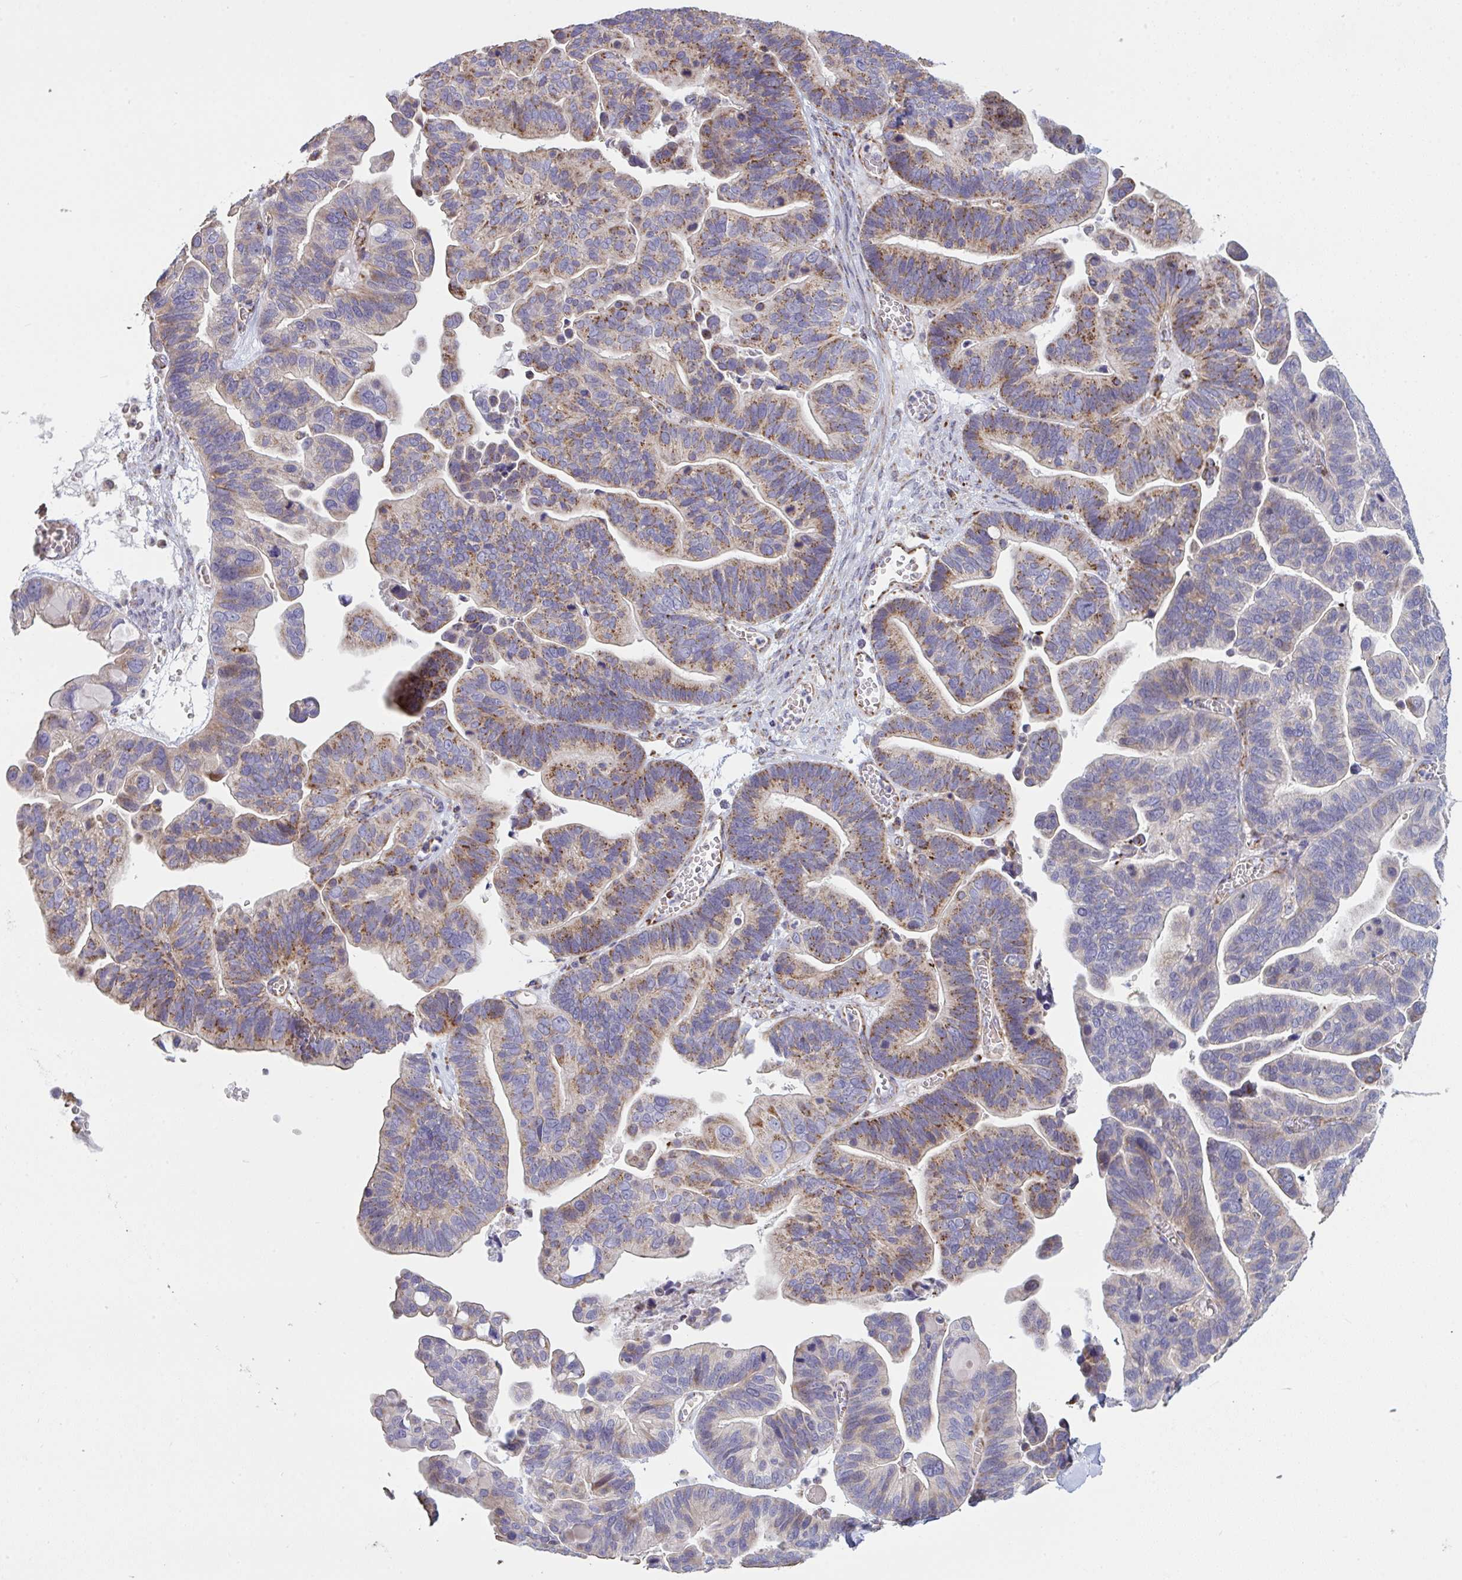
{"staining": {"intensity": "moderate", "quantity": ">75%", "location": "cytoplasmic/membranous"}, "tissue": "ovarian cancer", "cell_type": "Tumor cells", "image_type": "cancer", "snomed": [{"axis": "morphology", "description": "Cystadenocarcinoma, serous, NOS"}, {"axis": "topography", "description": "Ovary"}], "caption": "Immunohistochemical staining of human ovarian cancer shows medium levels of moderate cytoplasmic/membranous expression in approximately >75% of tumor cells. Using DAB (3,3'-diaminobenzidine) (brown) and hematoxylin (blue) stains, captured at high magnification using brightfield microscopy.", "gene": "MICOS10", "patient": {"sex": "female", "age": 56}}